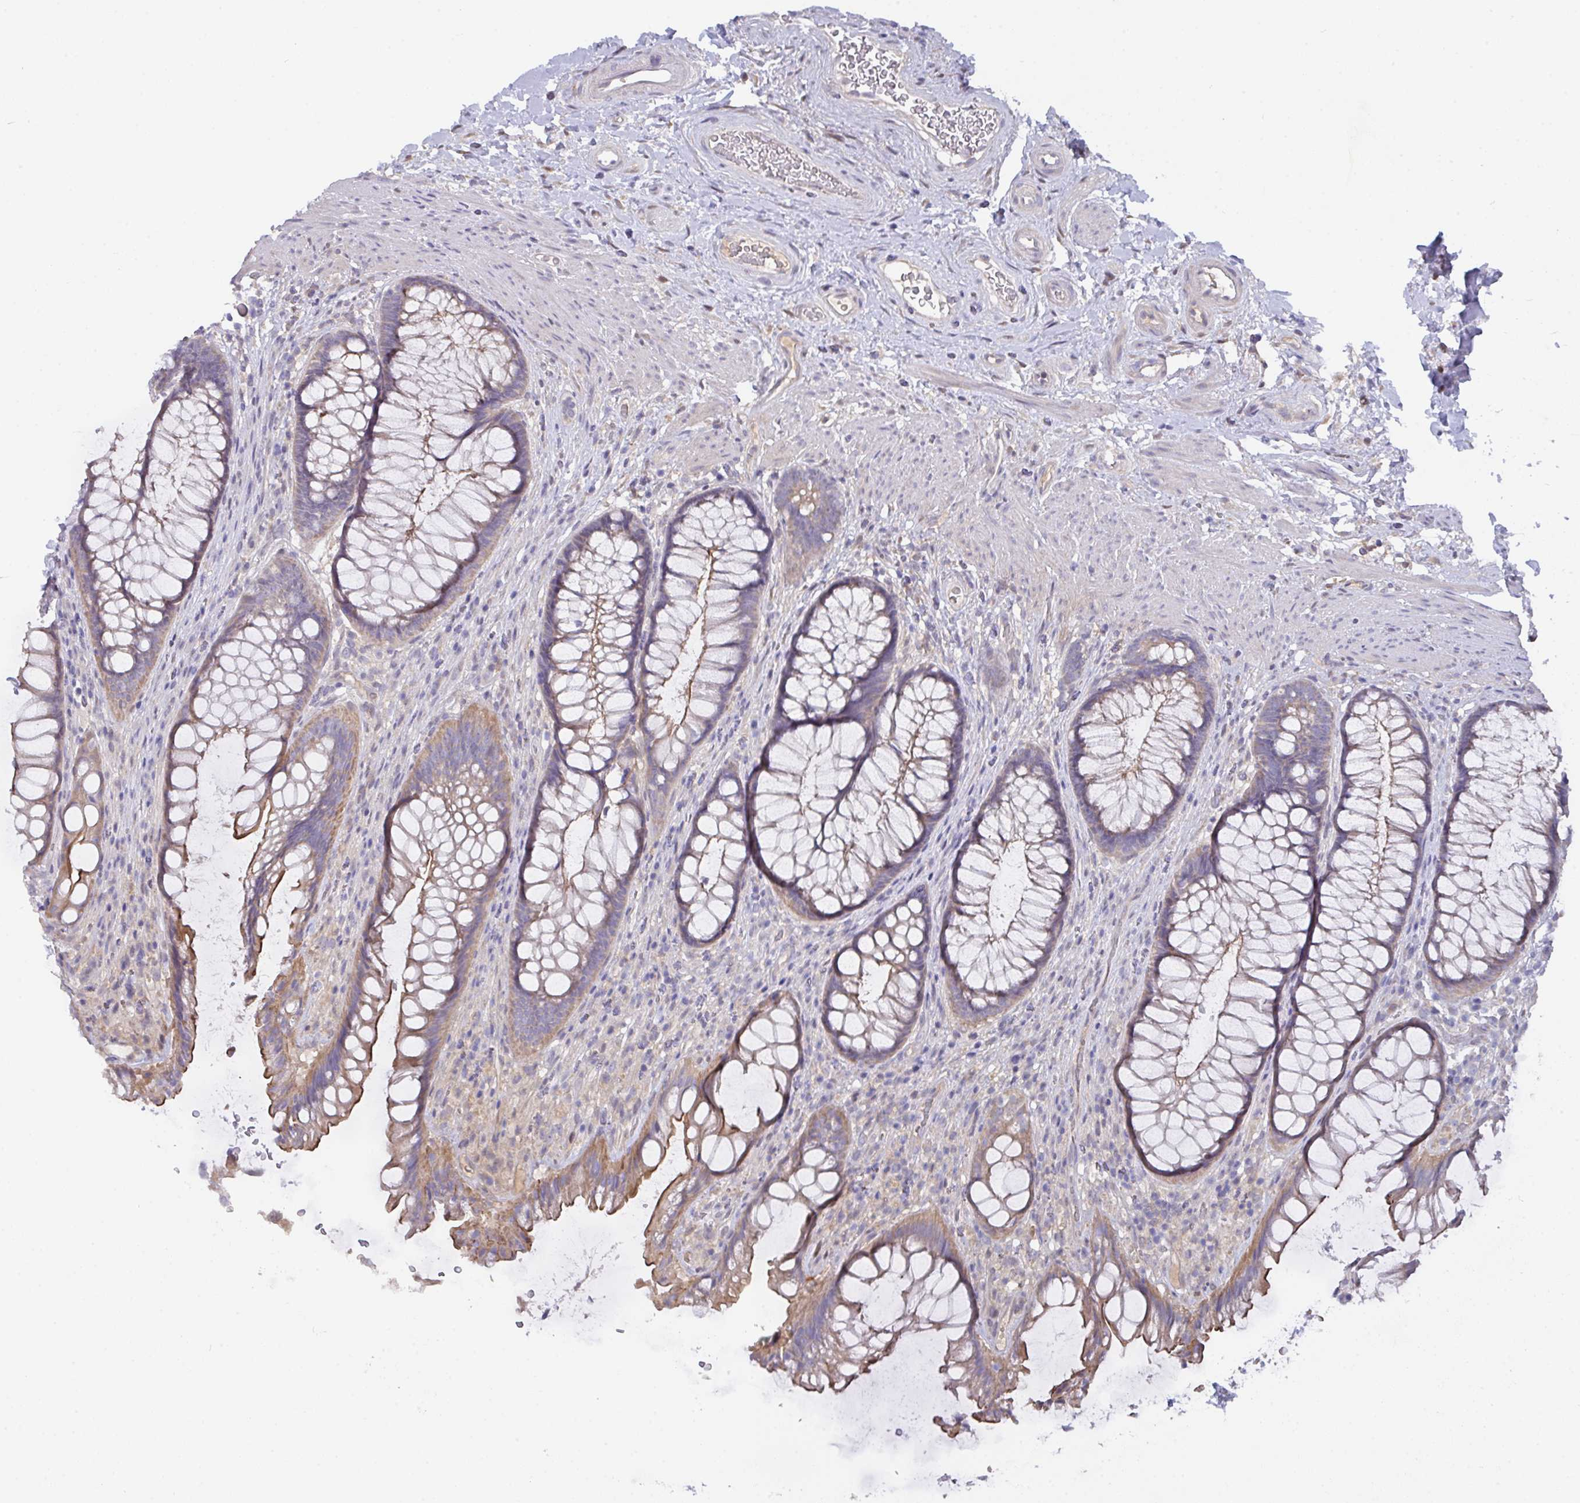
{"staining": {"intensity": "moderate", "quantity": ">75%", "location": "cytoplasmic/membranous"}, "tissue": "rectum", "cell_type": "Glandular cells", "image_type": "normal", "snomed": [{"axis": "morphology", "description": "Normal tissue, NOS"}, {"axis": "topography", "description": "Rectum"}], "caption": "Approximately >75% of glandular cells in unremarkable rectum reveal moderate cytoplasmic/membranous protein expression as visualized by brown immunohistochemical staining.", "gene": "L3HYPDH", "patient": {"sex": "male", "age": 53}}